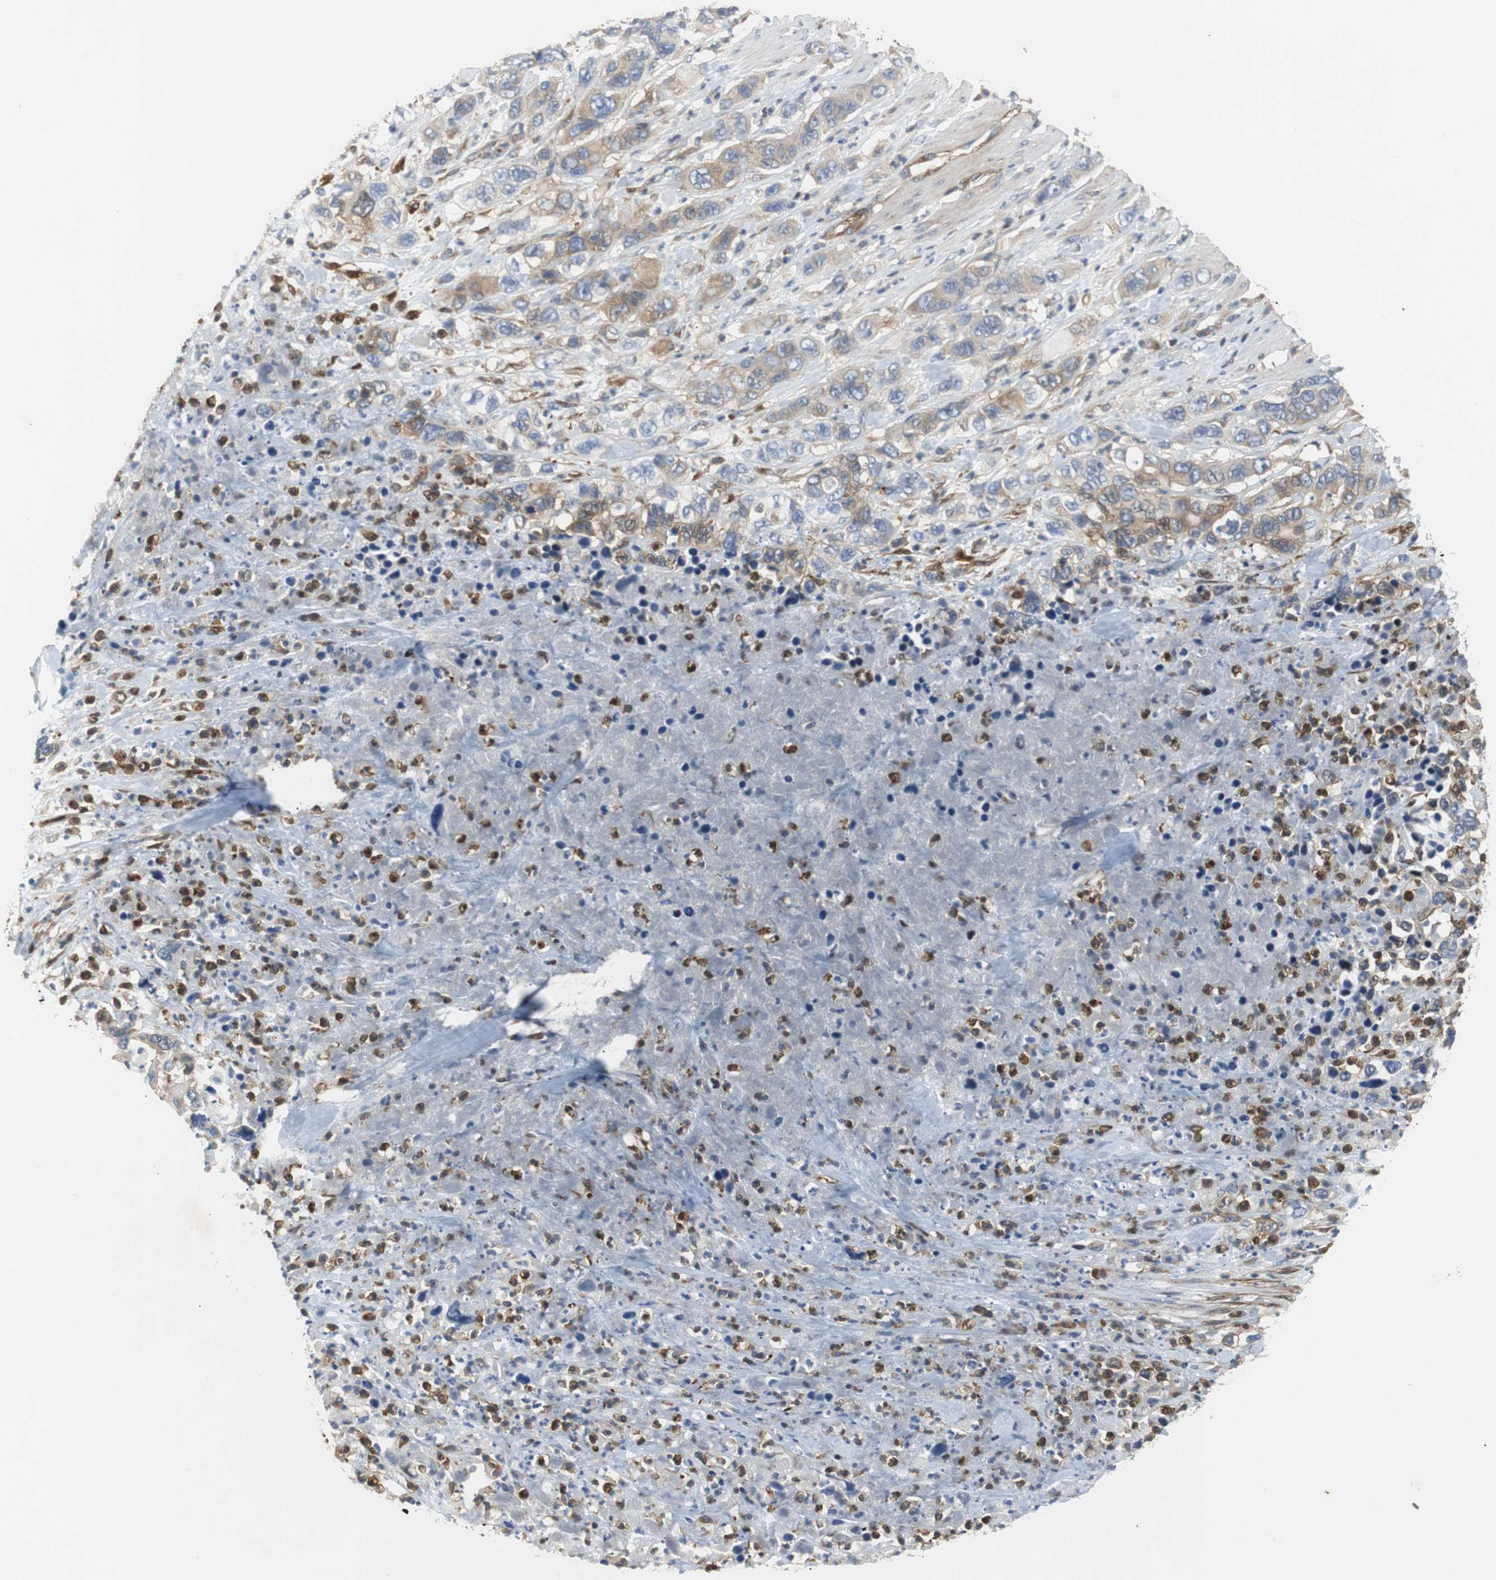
{"staining": {"intensity": "moderate", "quantity": ">75%", "location": "cytoplasmic/membranous"}, "tissue": "pancreatic cancer", "cell_type": "Tumor cells", "image_type": "cancer", "snomed": [{"axis": "morphology", "description": "Adenocarcinoma, NOS"}, {"axis": "topography", "description": "Pancreas"}], "caption": "Immunohistochemical staining of pancreatic cancer demonstrates medium levels of moderate cytoplasmic/membranous protein positivity in approximately >75% of tumor cells.", "gene": "GYS1", "patient": {"sex": "female", "age": 71}}